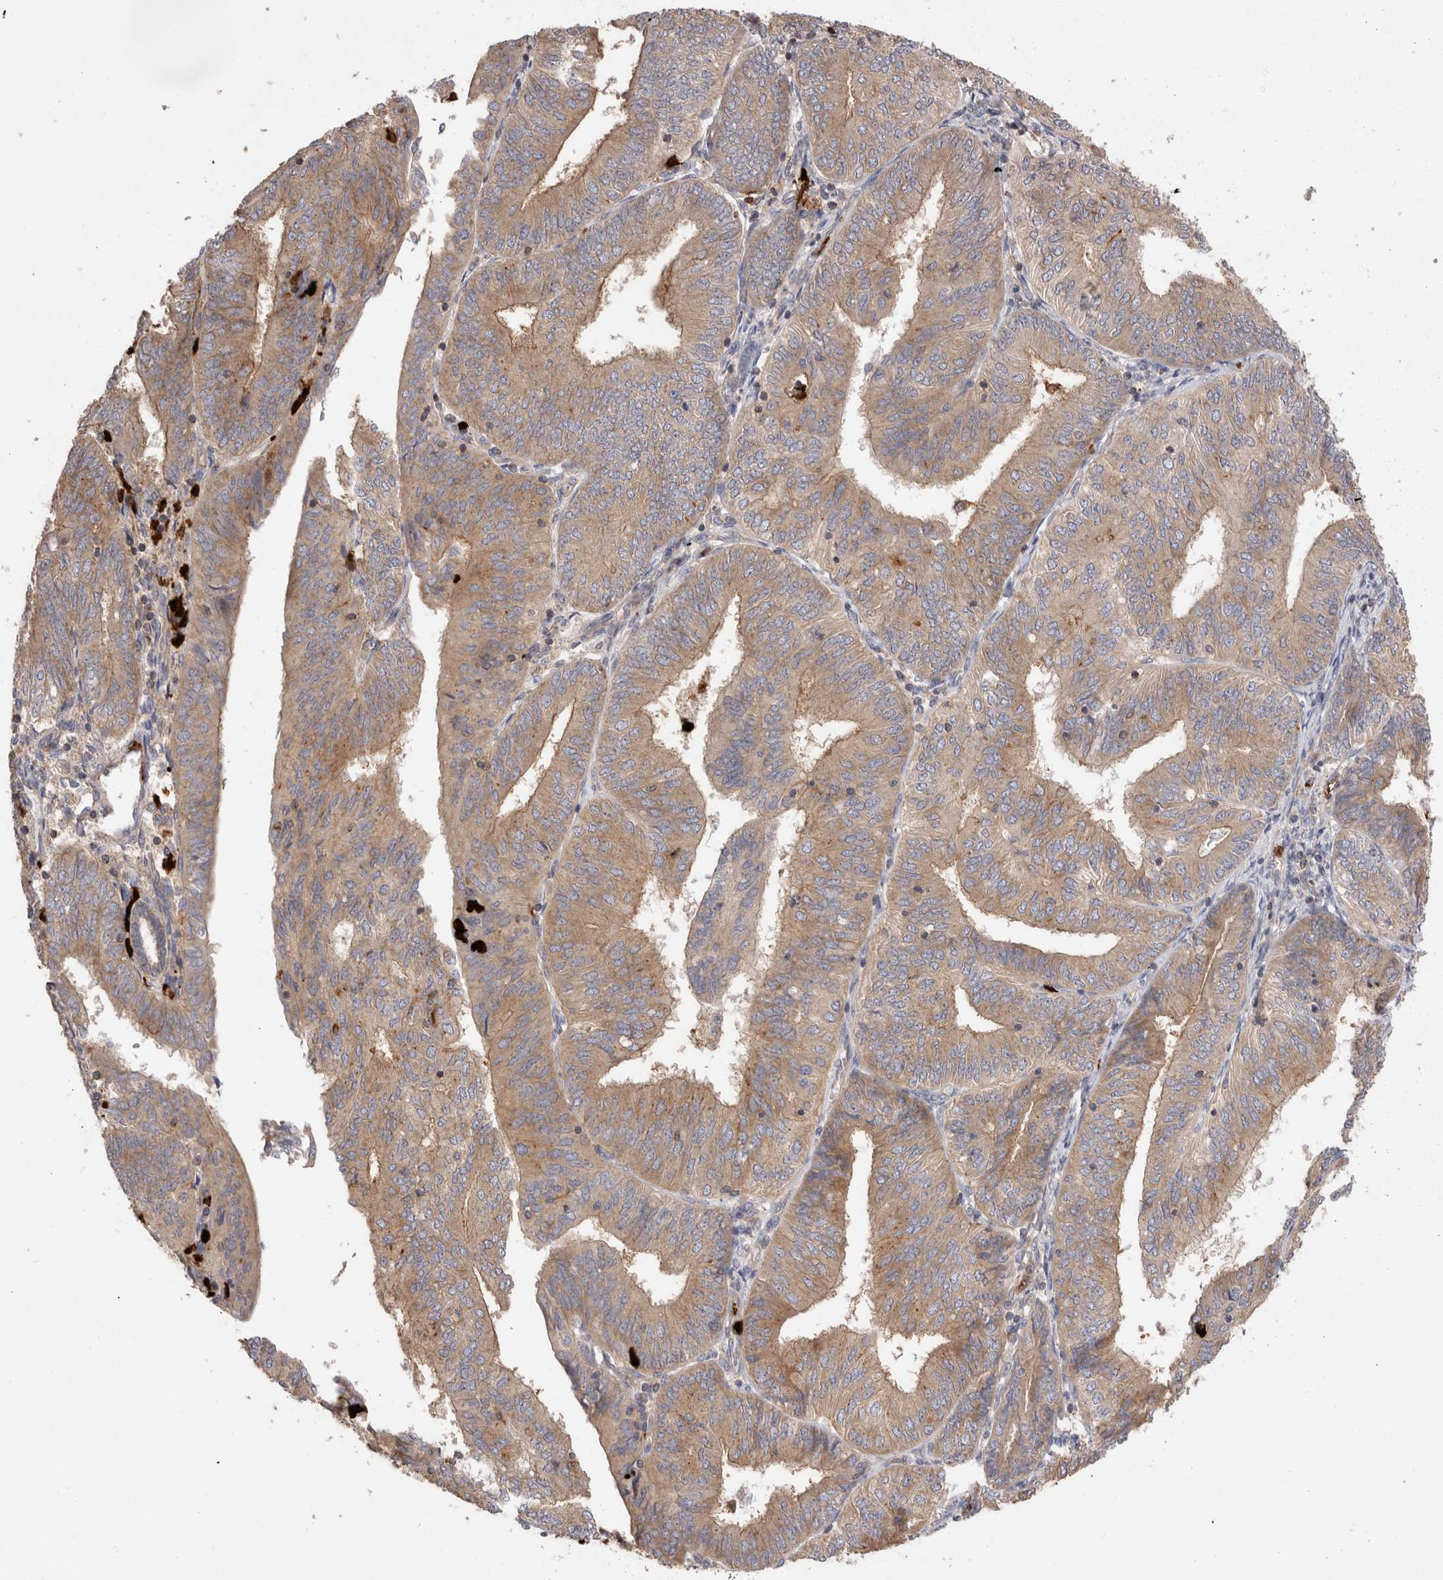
{"staining": {"intensity": "moderate", "quantity": "25%-75%", "location": "cytoplasmic/membranous"}, "tissue": "endometrial cancer", "cell_type": "Tumor cells", "image_type": "cancer", "snomed": [{"axis": "morphology", "description": "Adenocarcinoma, NOS"}, {"axis": "topography", "description": "Endometrium"}], "caption": "Immunohistochemistry (IHC) (DAB (3,3'-diaminobenzidine)) staining of adenocarcinoma (endometrial) displays moderate cytoplasmic/membranous protein staining in approximately 25%-75% of tumor cells. (IHC, brightfield microscopy, high magnification).", "gene": "NXT2", "patient": {"sex": "female", "age": 58}}